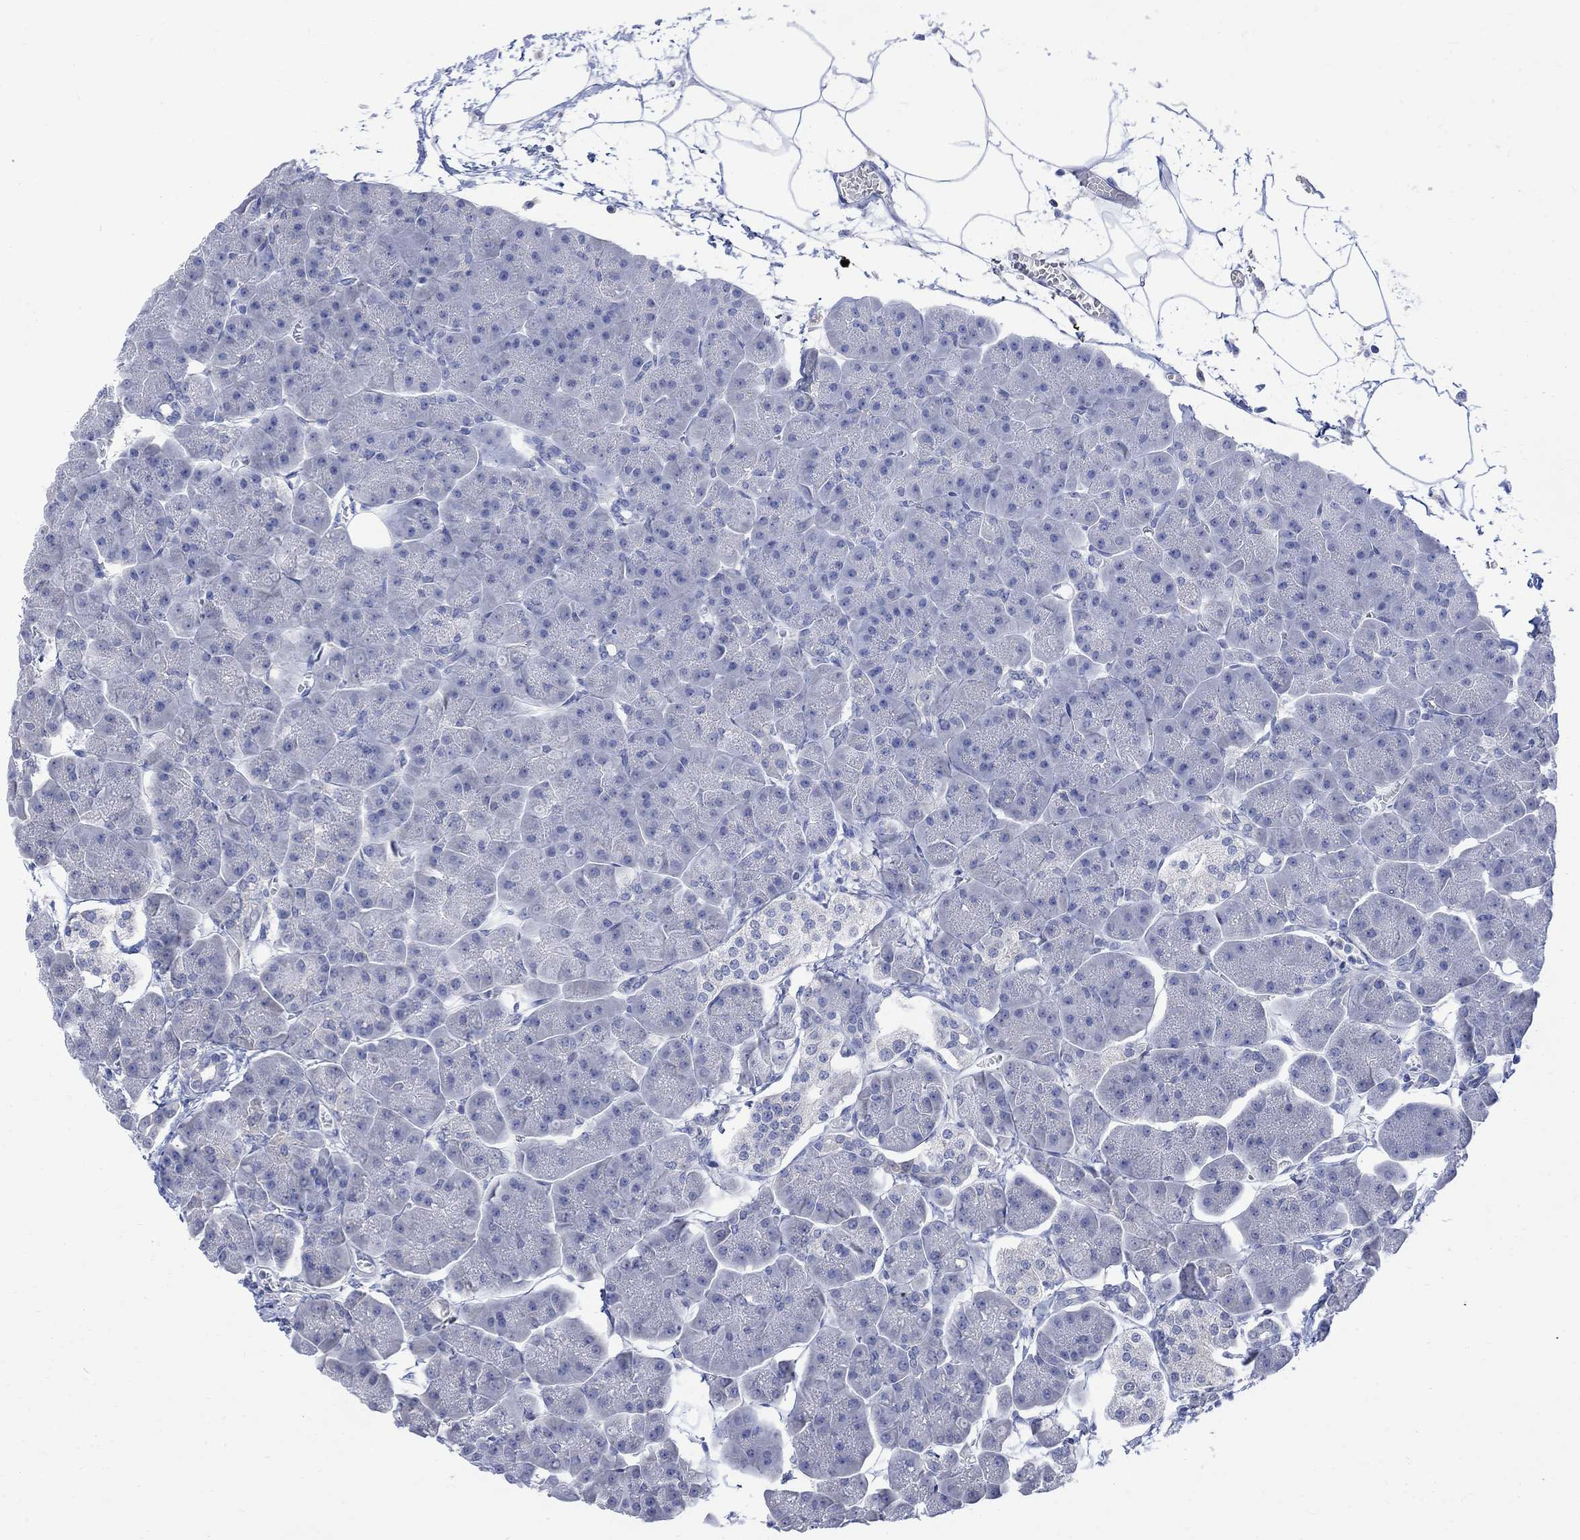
{"staining": {"intensity": "negative", "quantity": "none", "location": "none"}, "tissue": "pancreas", "cell_type": "Exocrine glandular cells", "image_type": "normal", "snomed": [{"axis": "morphology", "description": "Normal tissue, NOS"}, {"axis": "topography", "description": "Adipose tissue"}, {"axis": "topography", "description": "Pancreas"}, {"axis": "topography", "description": "Peripheral nerve tissue"}], "caption": "This photomicrograph is of normal pancreas stained with immunohistochemistry to label a protein in brown with the nuclei are counter-stained blue. There is no expression in exocrine glandular cells. Nuclei are stained in blue.", "gene": "FBP2", "patient": {"sex": "female", "age": 58}}